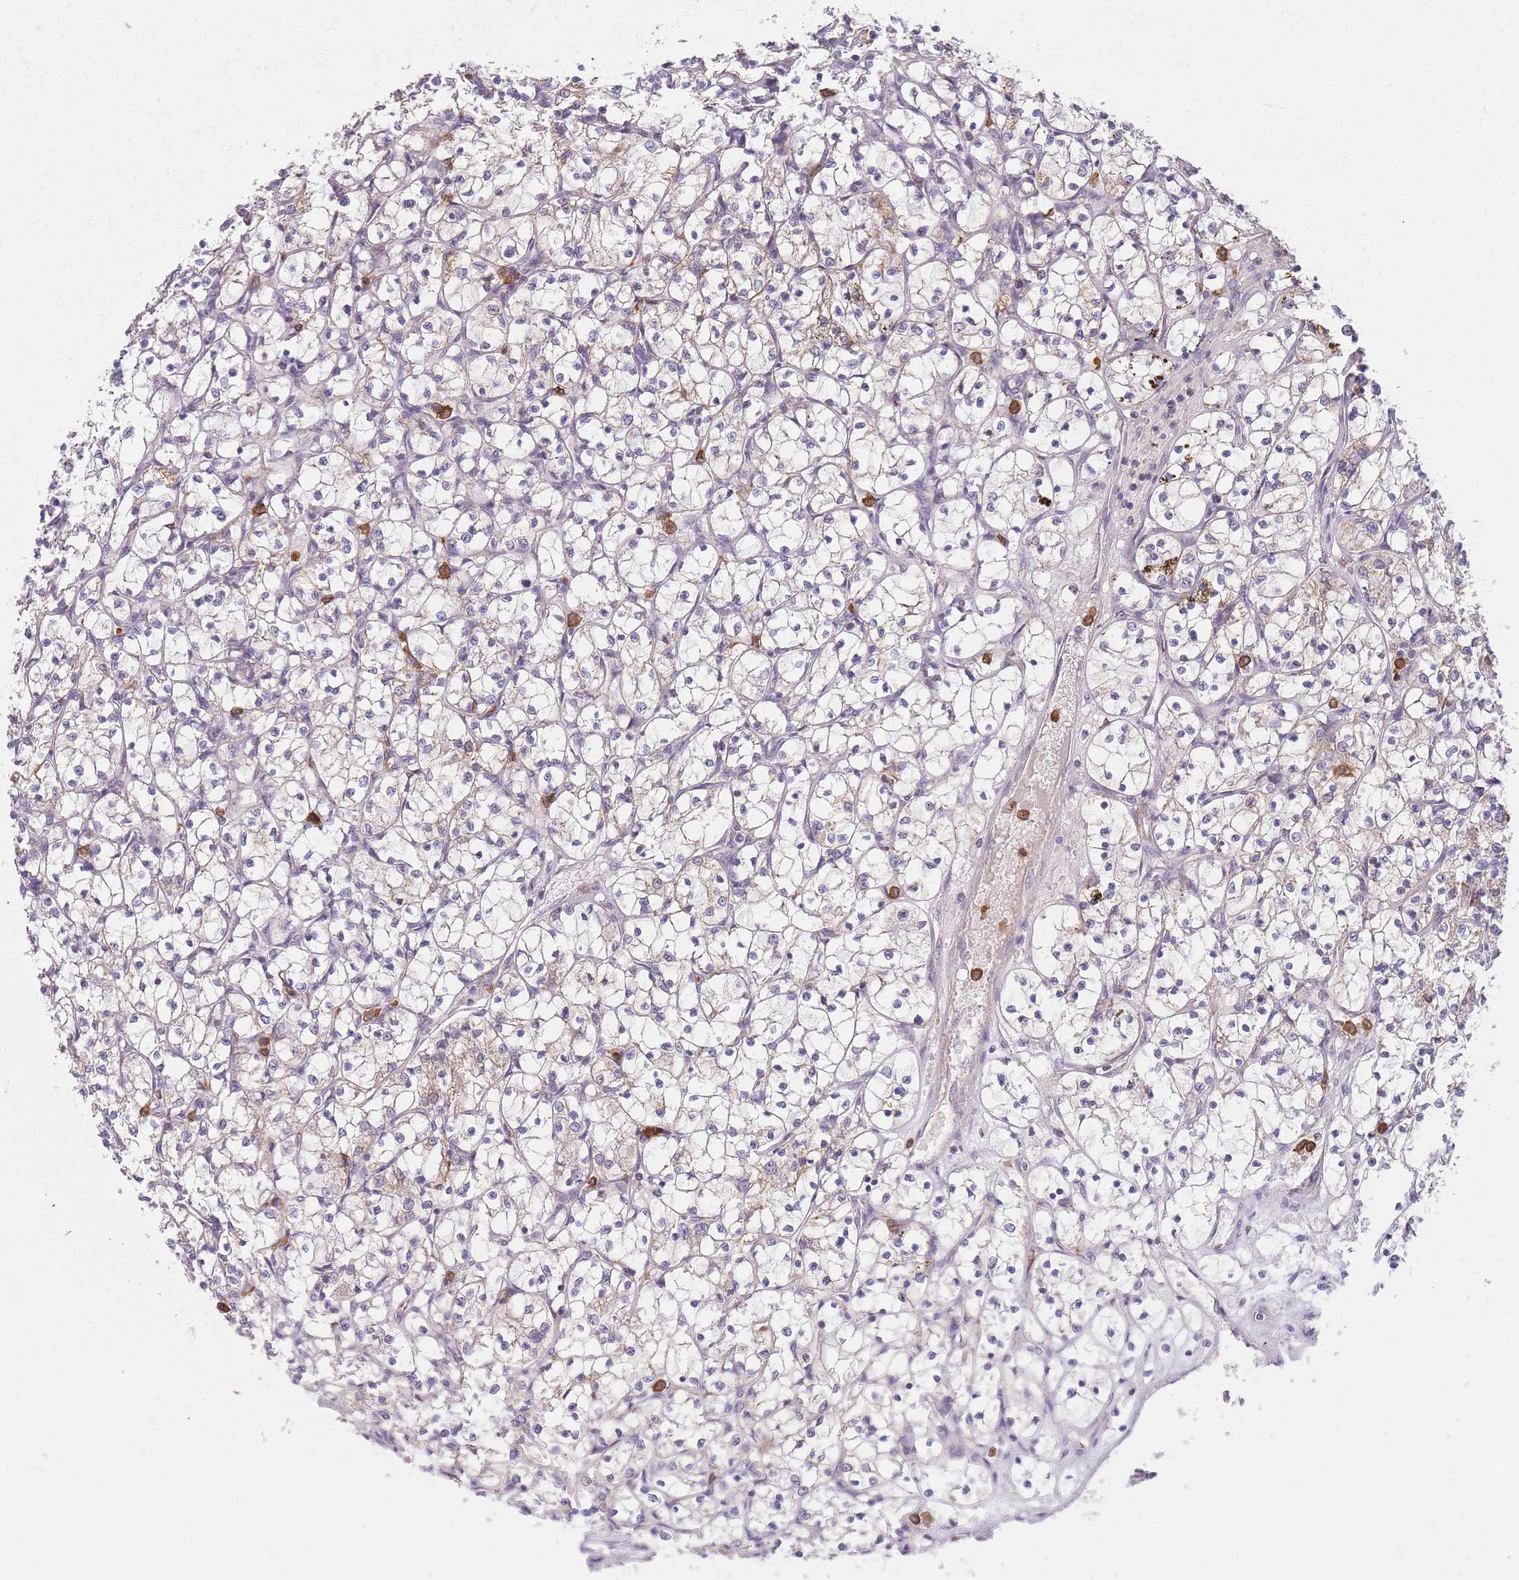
{"staining": {"intensity": "moderate", "quantity": "<25%", "location": "cytoplasmic/membranous"}, "tissue": "renal cancer", "cell_type": "Tumor cells", "image_type": "cancer", "snomed": [{"axis": "morphology", "description": "Adenocarcinoma, NOS"}, {"axis": "topography", "description": "Kidney"}], "caption": "There is low levels of moderate cytoplasmic/membranous positivity in tumor cells of renal cancer (adenocarcinoma), as demonstrated by immunohistochemical staining (brown color).", "gene": "PRAM1", "patient": {"sex": "female", "age": 69}}